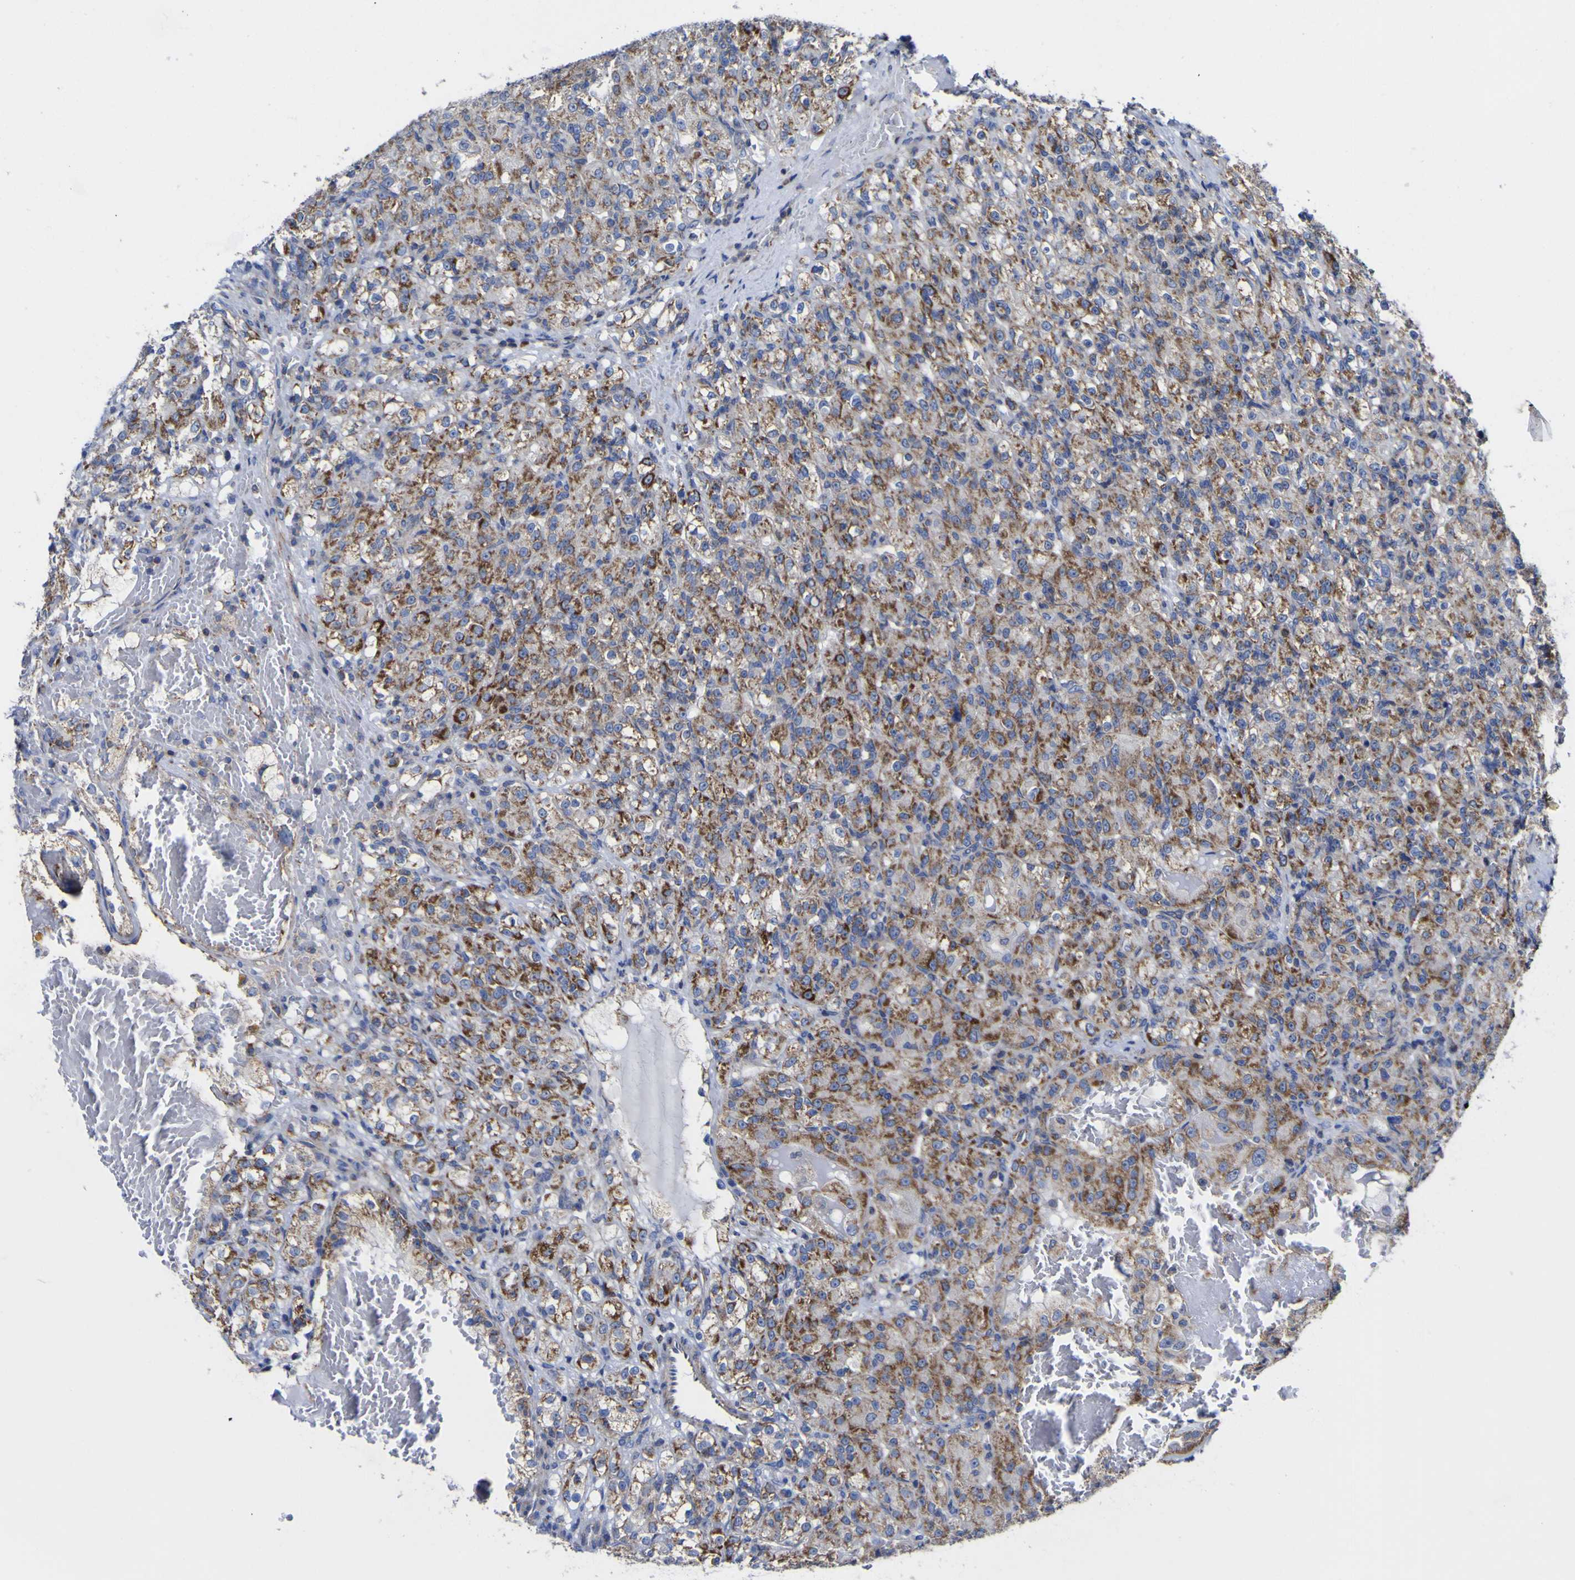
{"staining": {"intensity": "moderate", "quantity": ">75%", "location": "cytoplasmic/membranous"}, "tissue": "renal cancer", "cell_type": "Tumor cells", "image_type": "cancer", "snomed": [{"axis": "morphology", "description": "Adenocarcinoma, NOS"}, {"axis": "topography", "description": "Kidney"}], "caption": "An image of renal adenocarcinoma stained for a protein shows moderate cytoplasmic/membranous brown staining in tumor cells. The protein is shown in brown color, while the nuclei are stained blue.", "gene": "CCDC90B", "patient": {"sex": "male", "age": 61}}